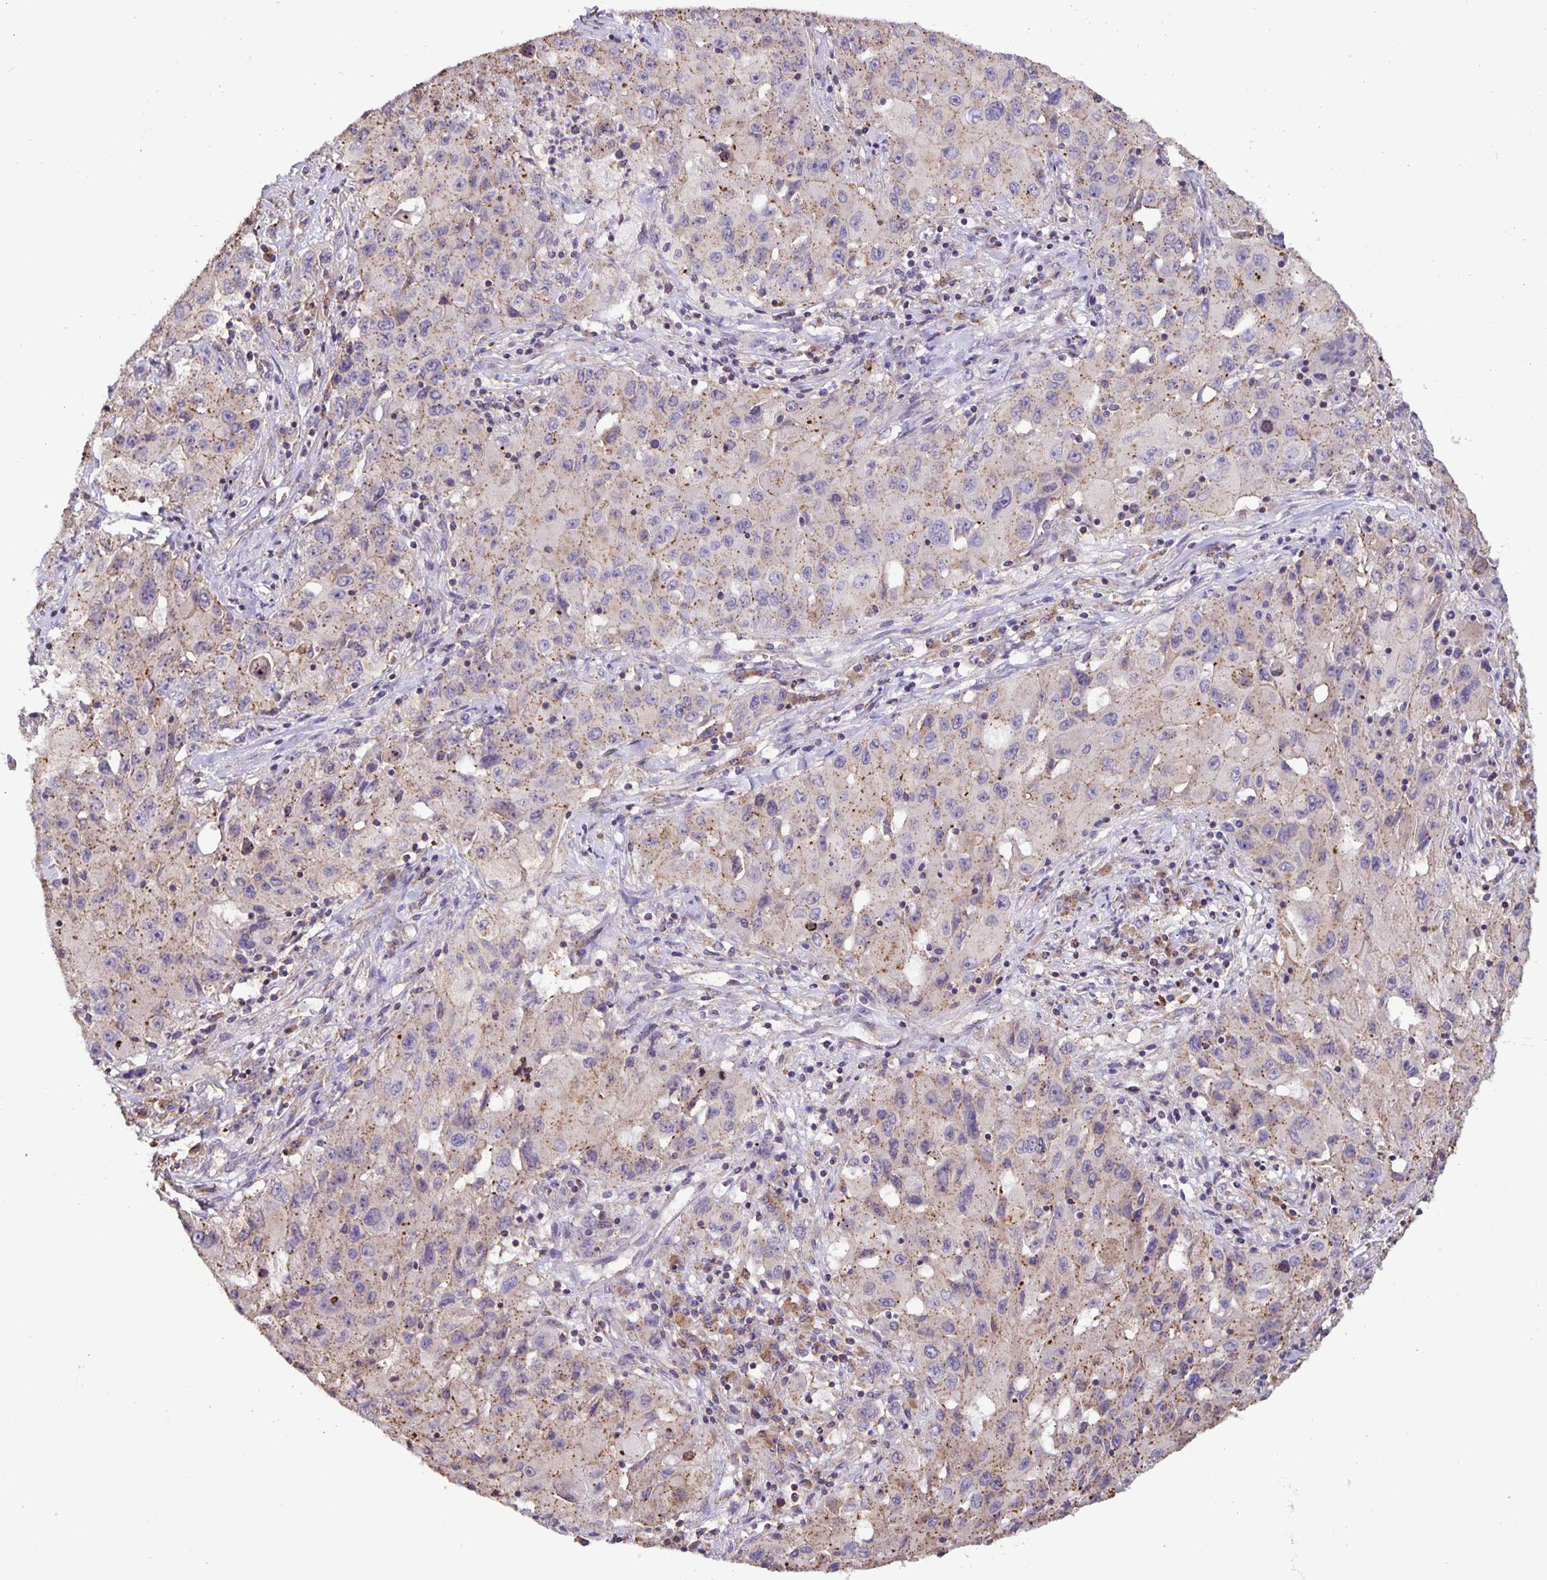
{"staining": {"intensity": "weak", "quantity": "25%-75%", "location": "cytoplasmic/membranous"}, "tissue": "lung cancer", "cell_type": "Tumor cells", "image_type": "cancer", "snomed": [{"axis": "morphology", "description": "Squamous cell carcinoma, NOS"}, {"axis": "topography", "description": "Lung"}], "caption": "Immunohistochemical staining of human squamous cell carcinoma (lung) exhibits low levels of weak cytoplasmic/membranous protein staining in approximately 25%-75% of tumor cells.", "gene": "TMEM71", "patient": {"sex": "male", "age": 63}}